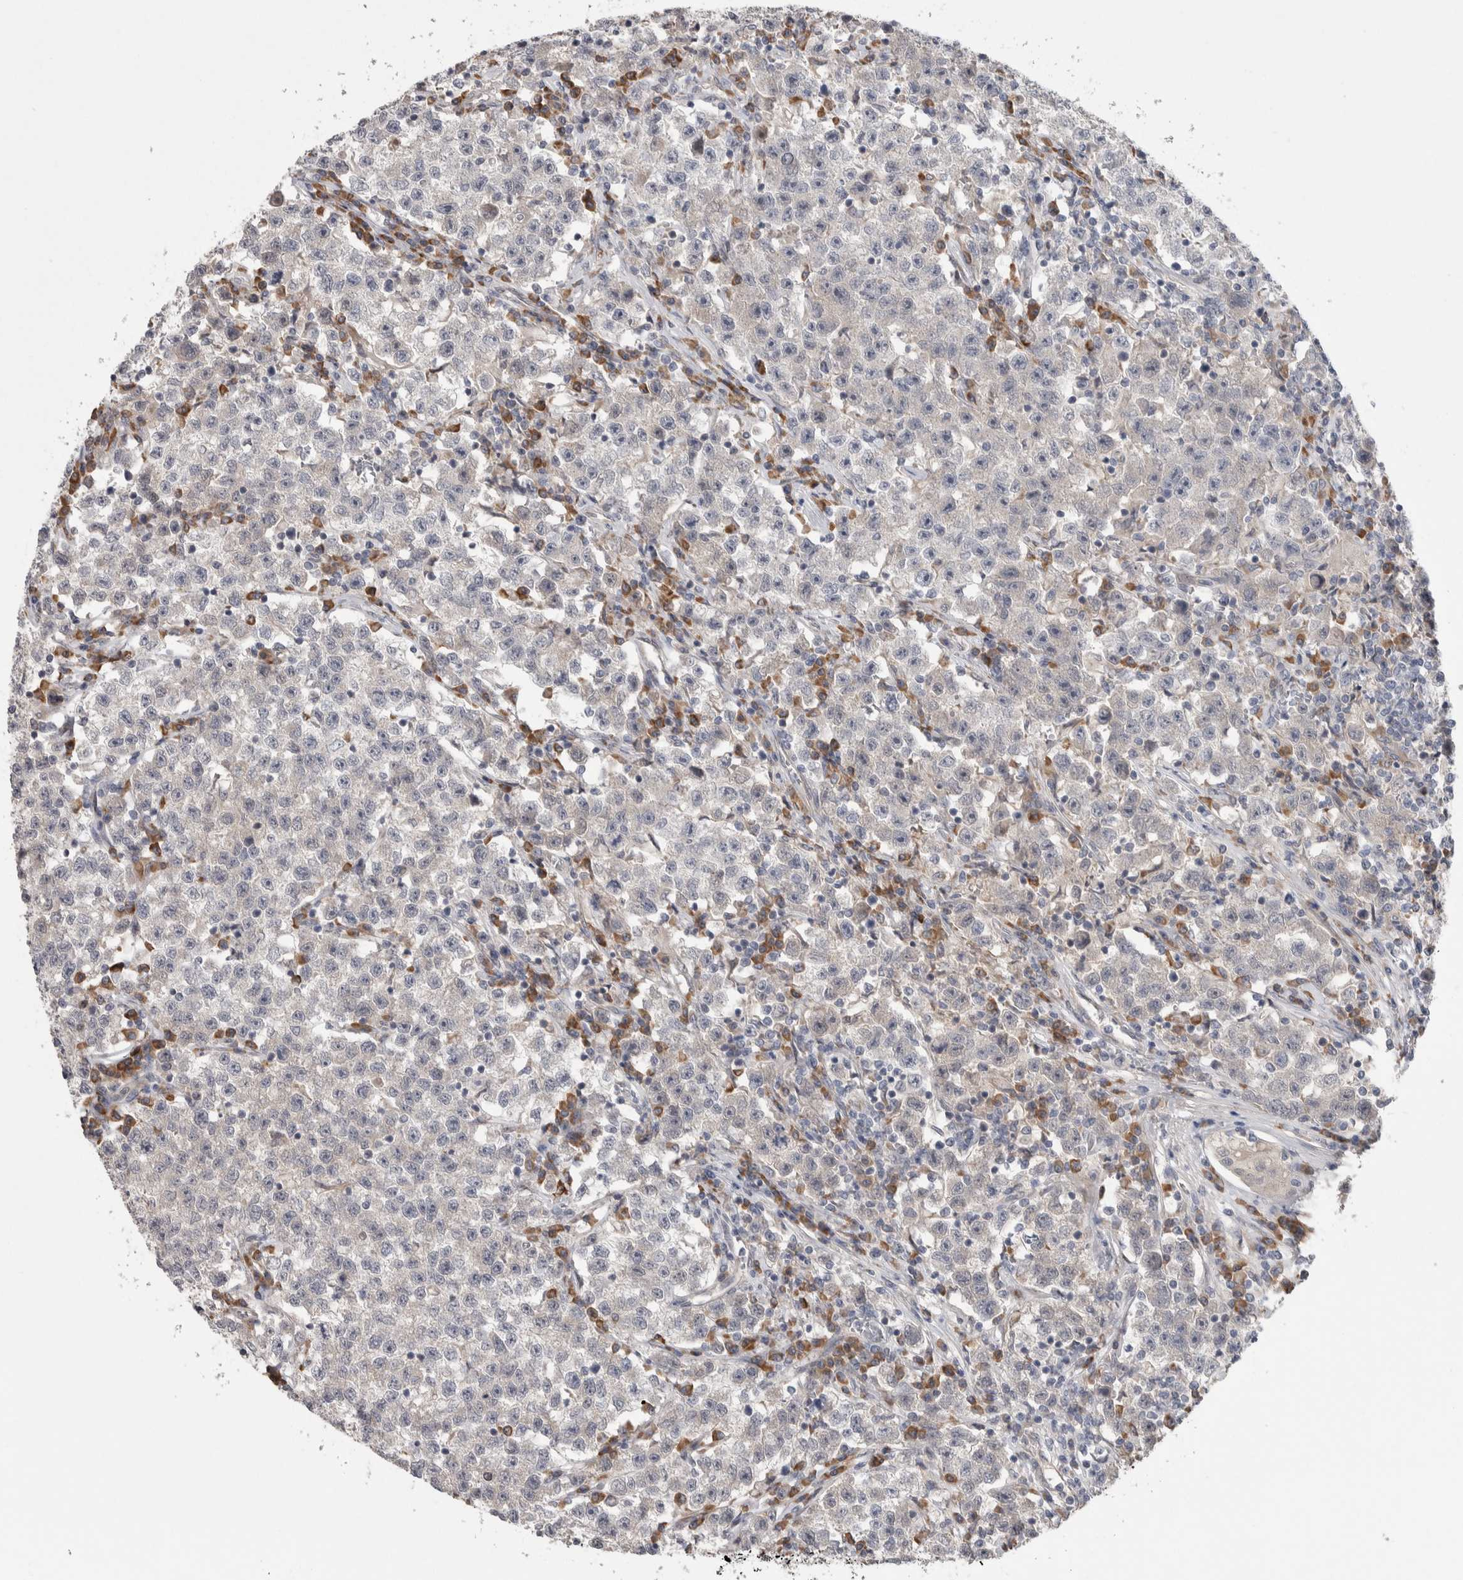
{"staining": {"intensity": "negative", "quantity": "none", "location": "none"}, "tissue": "testis cancer", "cell_type": "Tumor cells", "image_type": "cancer", "snomed": [{"axis": "morphology", "description": "Seminoma, NOS"}, {"axis": "topography", "description": "Testis"}], "caption": "High magnification brightfield microscopy of seminoma (testis) stained with DAB (brown) and counterstained with hematoxylin (blue): tumor cells show no significant expression. (DAB immunohistochemistry (IHC) visualized using brightfield microscopy, high magnification).", "gene": "CUL2", "patient": {"sex": "male", "age": 22}}